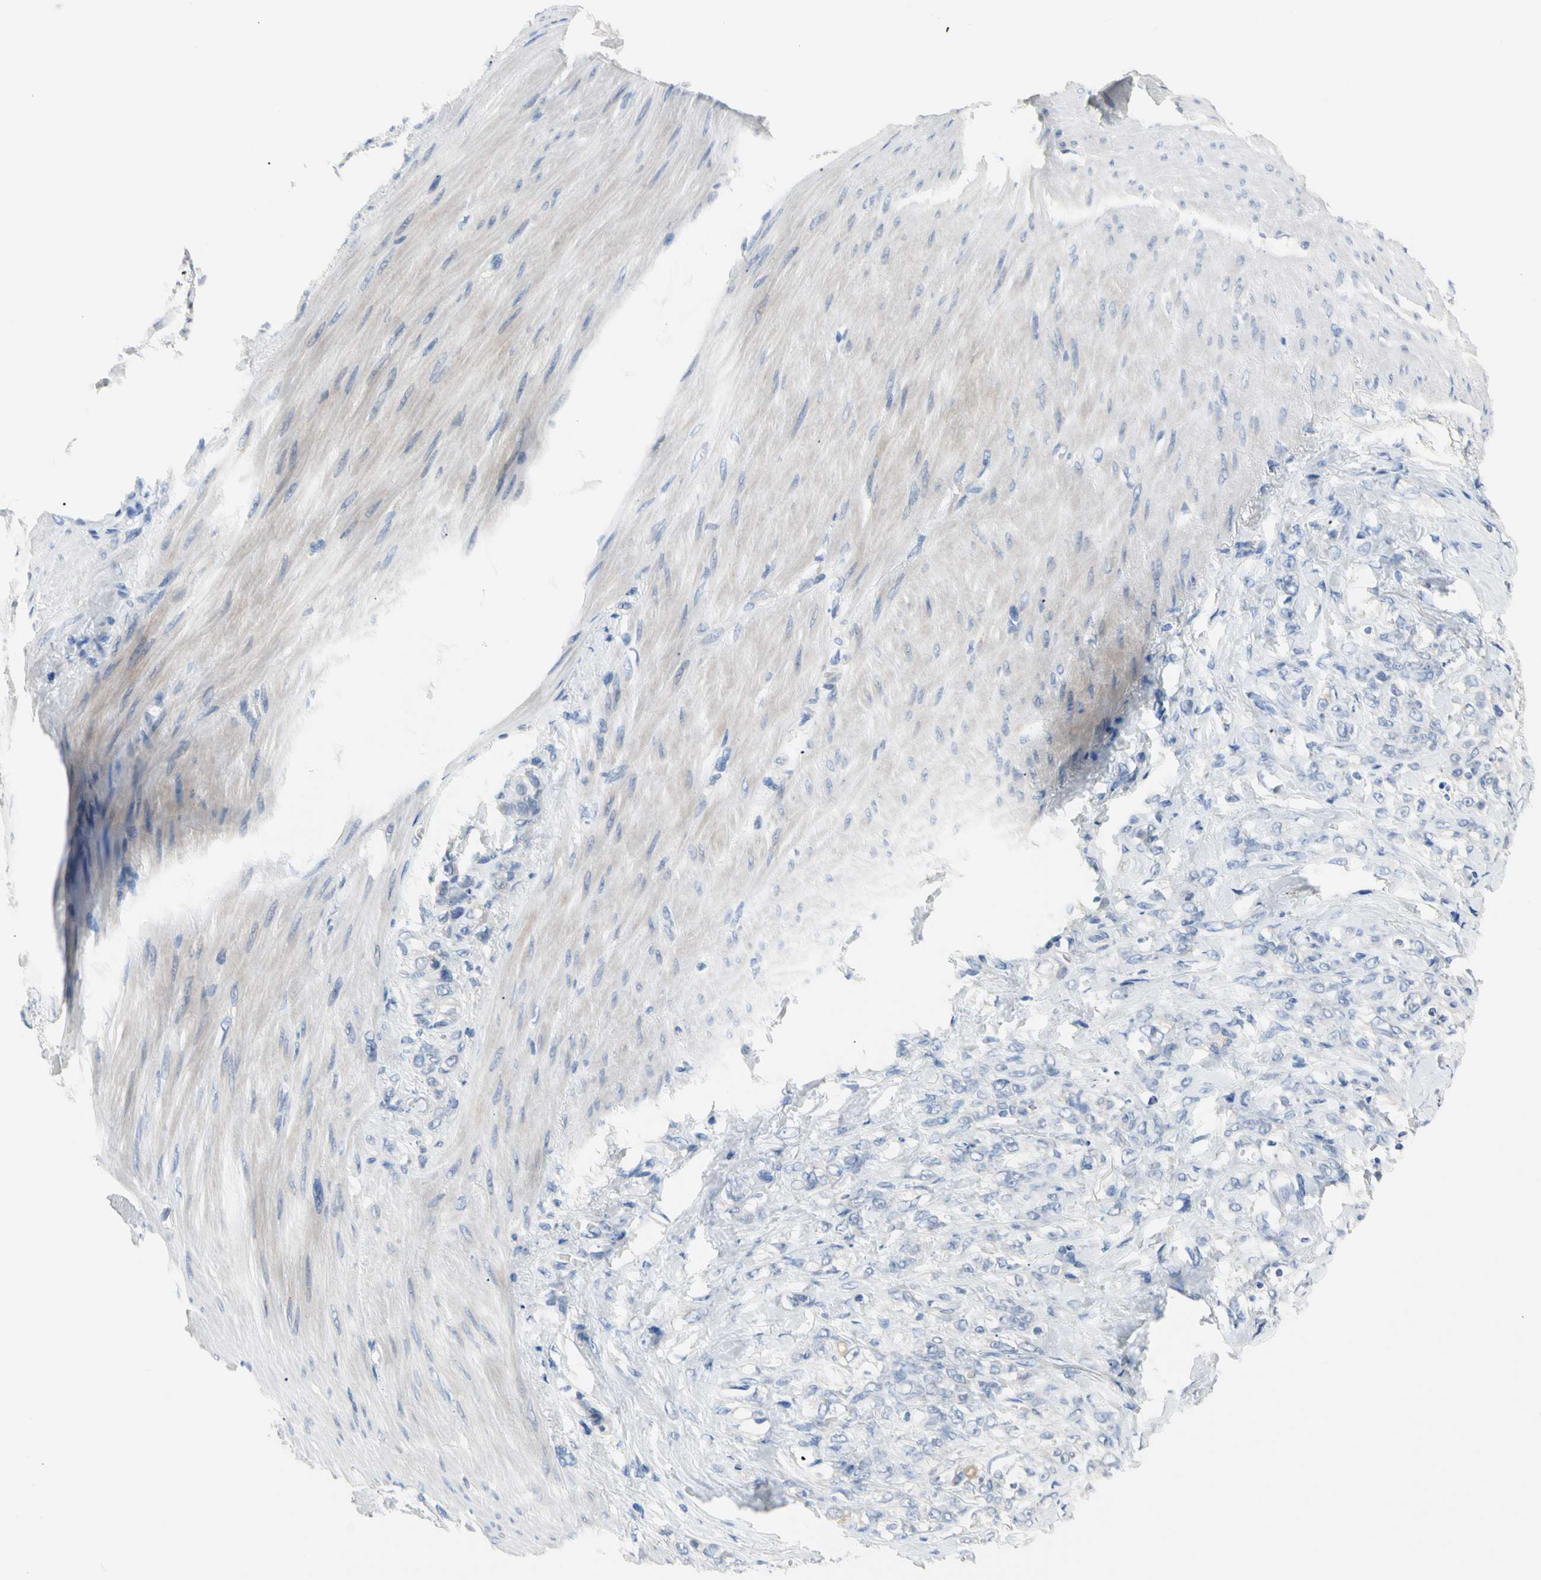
{"staining": {"intensity": "negative", "quantity": "none", "location": "none"}, "tissue": "stomach cancer", "cell_type": "Tumor cells", "image_type": "cancer", "snomed": [{"axis": "morphology", "description": "Adenocarcinoma, NOS"}, {"axis": "topography", "description": "Stomach"}], "caption": "This is a image of immunohistochemistry (IHC) staining of adenocarcinoma (stomach), which shows no positivity in tumor cells. The staining is performed using DAB brown chromogen with nuclei counter-stained in using hematoxylin.", "gene": "MARK1", "patient": {"sex": "male", "age": 82}}